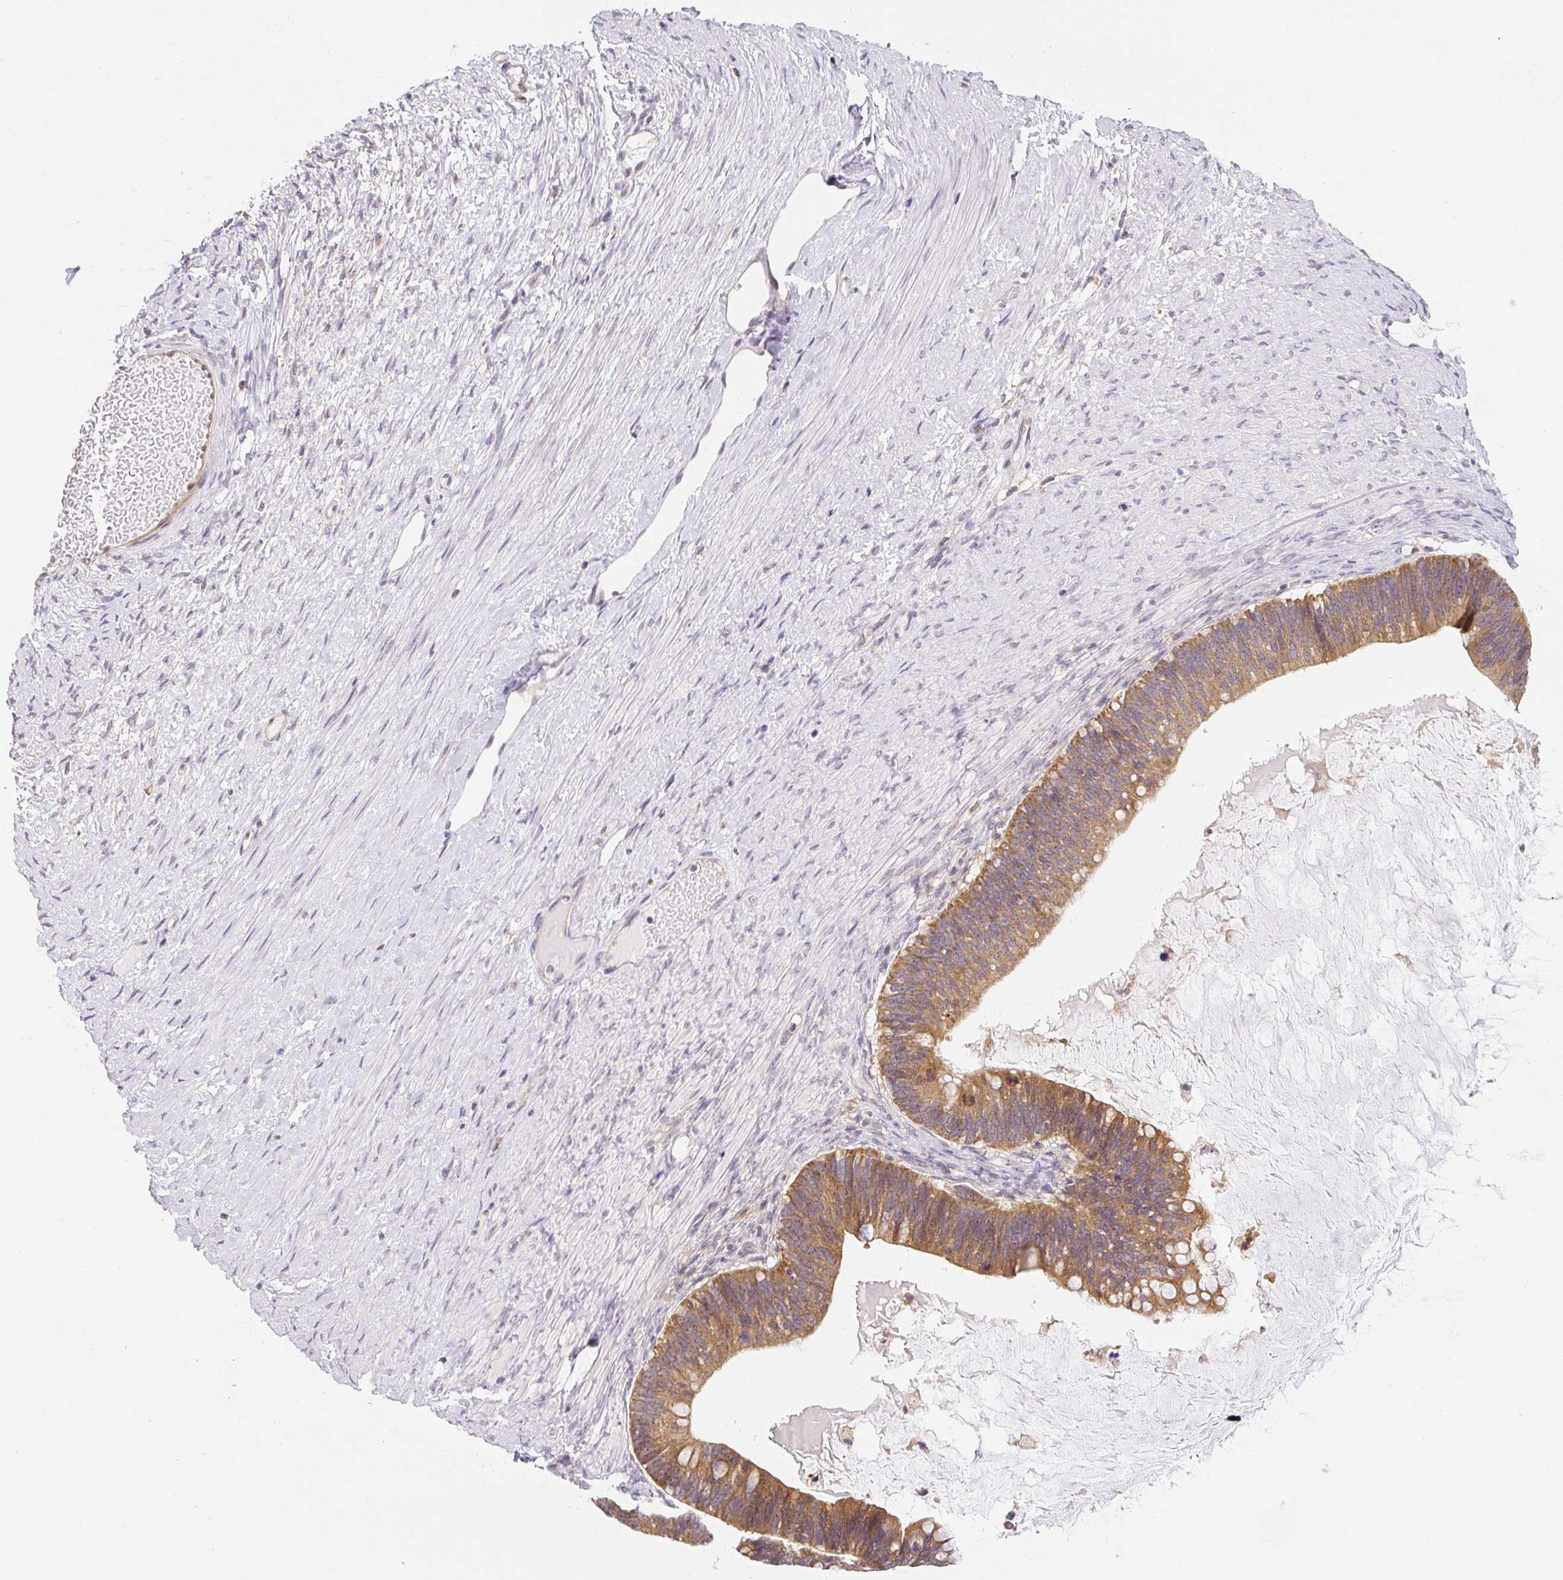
{"staining": {"intensity": "moderate", "quantity": ">75%", "location": "cytoplasmic/membranous"}, "tissue": "ovarian cancer", "cell_type": "Tumor cells", "image_type": "cancer", "snomed": [{"axis": "morphology", "description": "Cystadenocarcinoma, mucinous, NOS"}, {"axis": "topography", "description": "Ovary"}], "caption": "Mucinous cystadenocarcinoma (ovarian) stained for a protein shows moderate cytoplasmic/membranous positivity in tumor cells.", "gene": "PLA2G4A", "patient": {"sex": "female", "age": 61}}